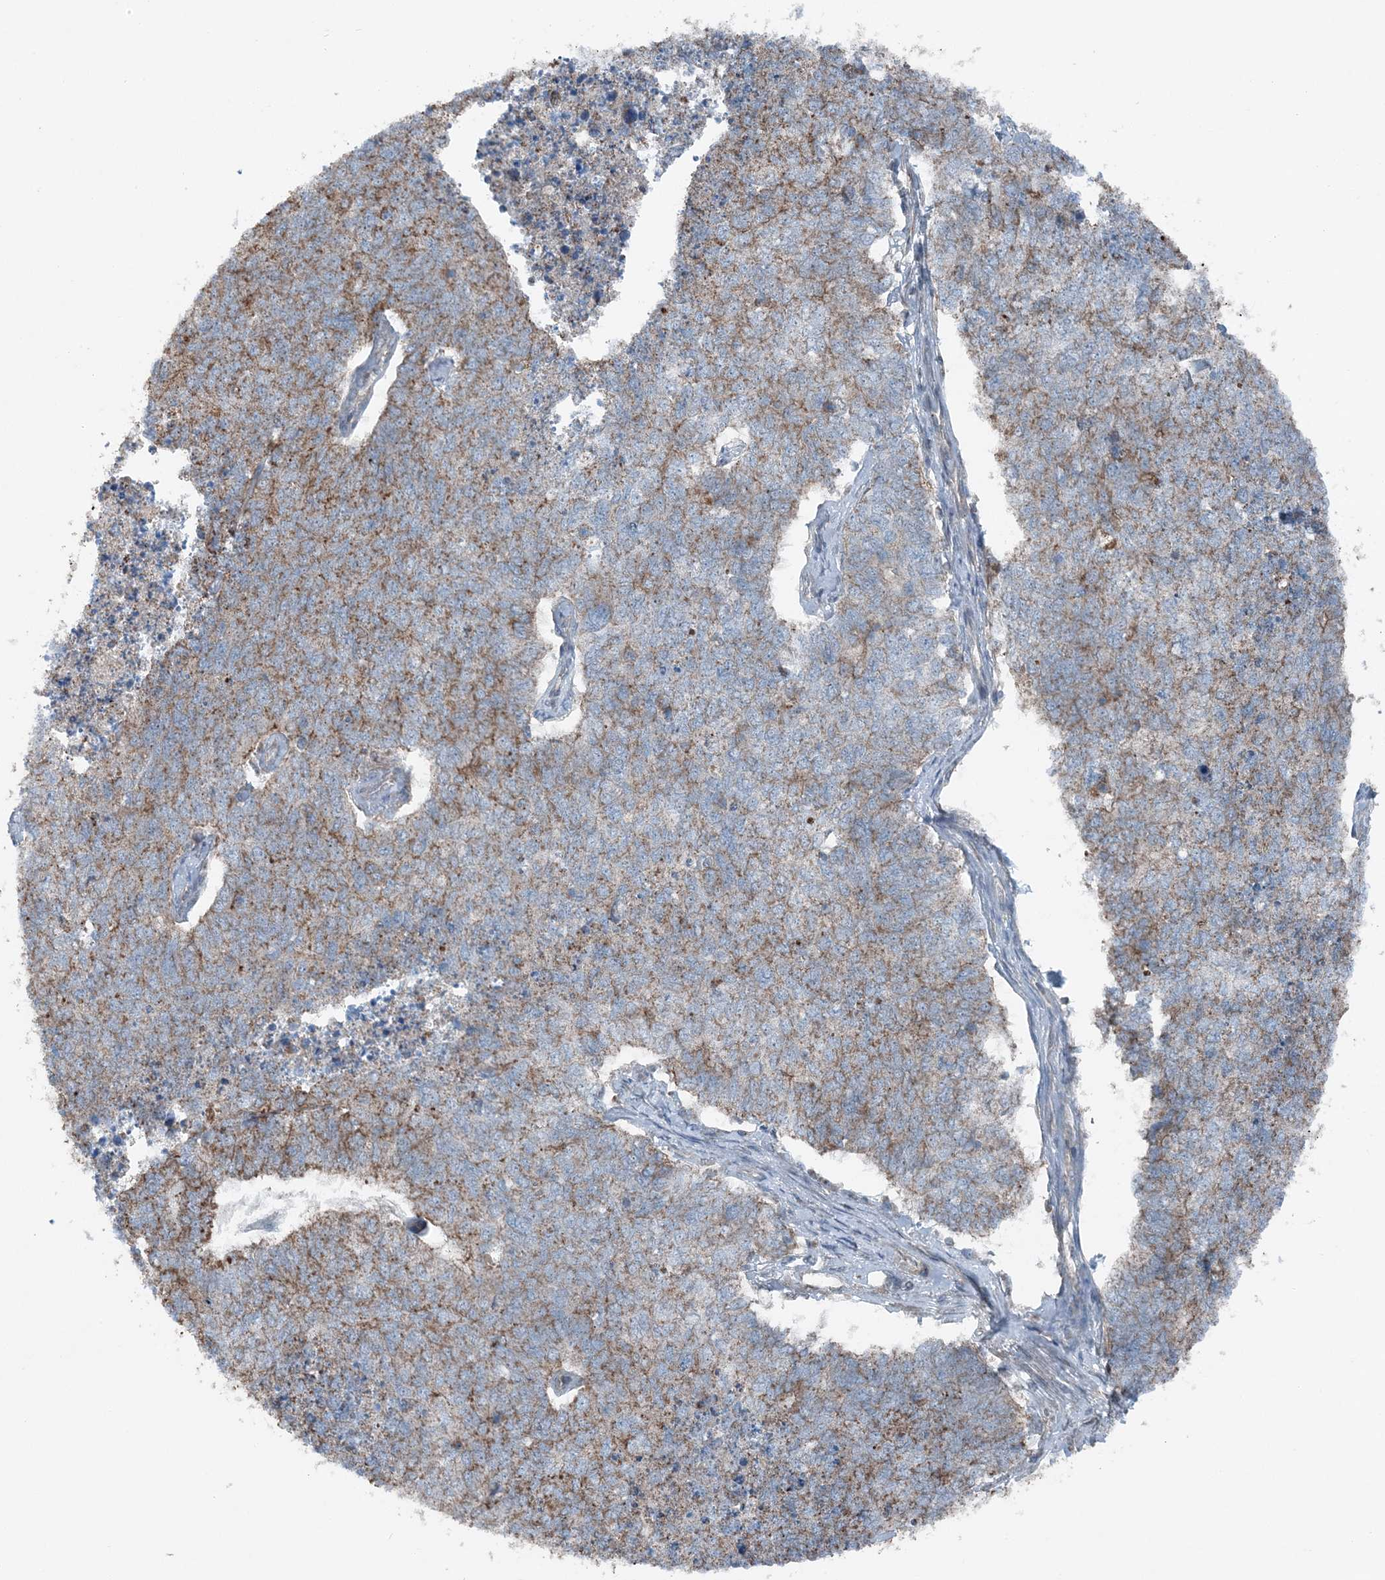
{"staining": {"intensity": "moderate", "quantity": "25%-75%", "location": "cytoplasmic/membranous"}, "tissue": "cervical cancer", "cell_type": "Tumor cells", "image_type": "cancer", "snomed": [{"axis": "morphology", "description": "Squamous cell carcinoma, NOS"}, {"axis": "topography", "description": "Cervix"}], "caption": "Approximately 25%-75% of tumor cells in human cervical cancer exhibit moderate cytoplasmic/membranous protein staining as visualized by brown immunohistochemical staining.", "gene": "KY", "patient": {"sex": "female", "age": 63}}